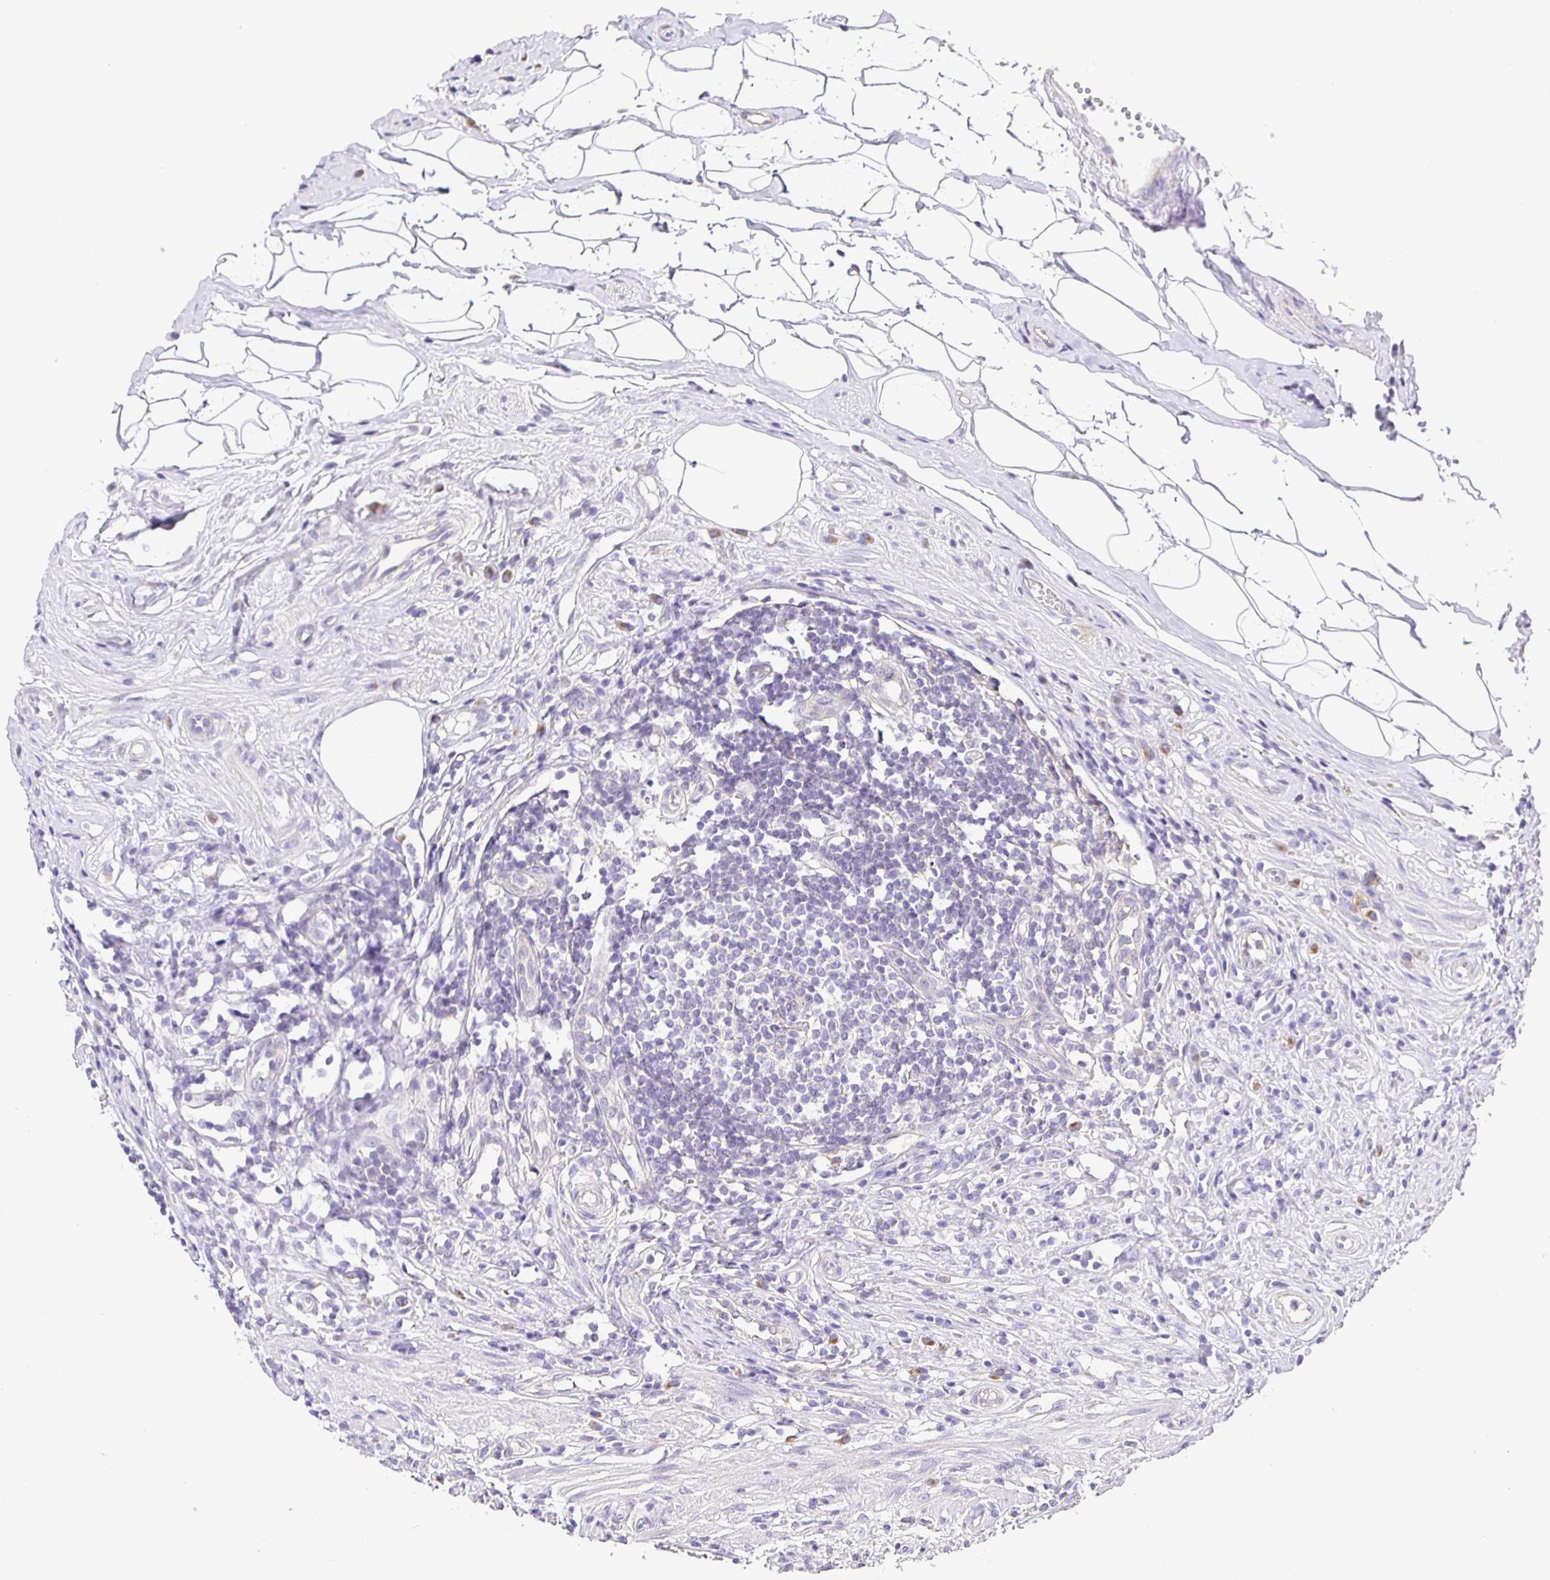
{"staining": {"intensity": "weak", "quantity": ">75%", "location": "cytoplasmic/membranous"}, "tissue": "appendix", "cell_type": "Glandular cells", "image_type": "normal", "snomed": [{"axis": "morphology", "description": "Normal tissue, NOS"}, {"axis": "topography", "description": "Appendix"}], "caption": "Protein expression analysis of normal appendix reveals weak cytoplasmic/membranous positivity in approximately >75% of glandular cells.", "gene": "OPALIN", "patient": {"sex": "female", "age": 56}}